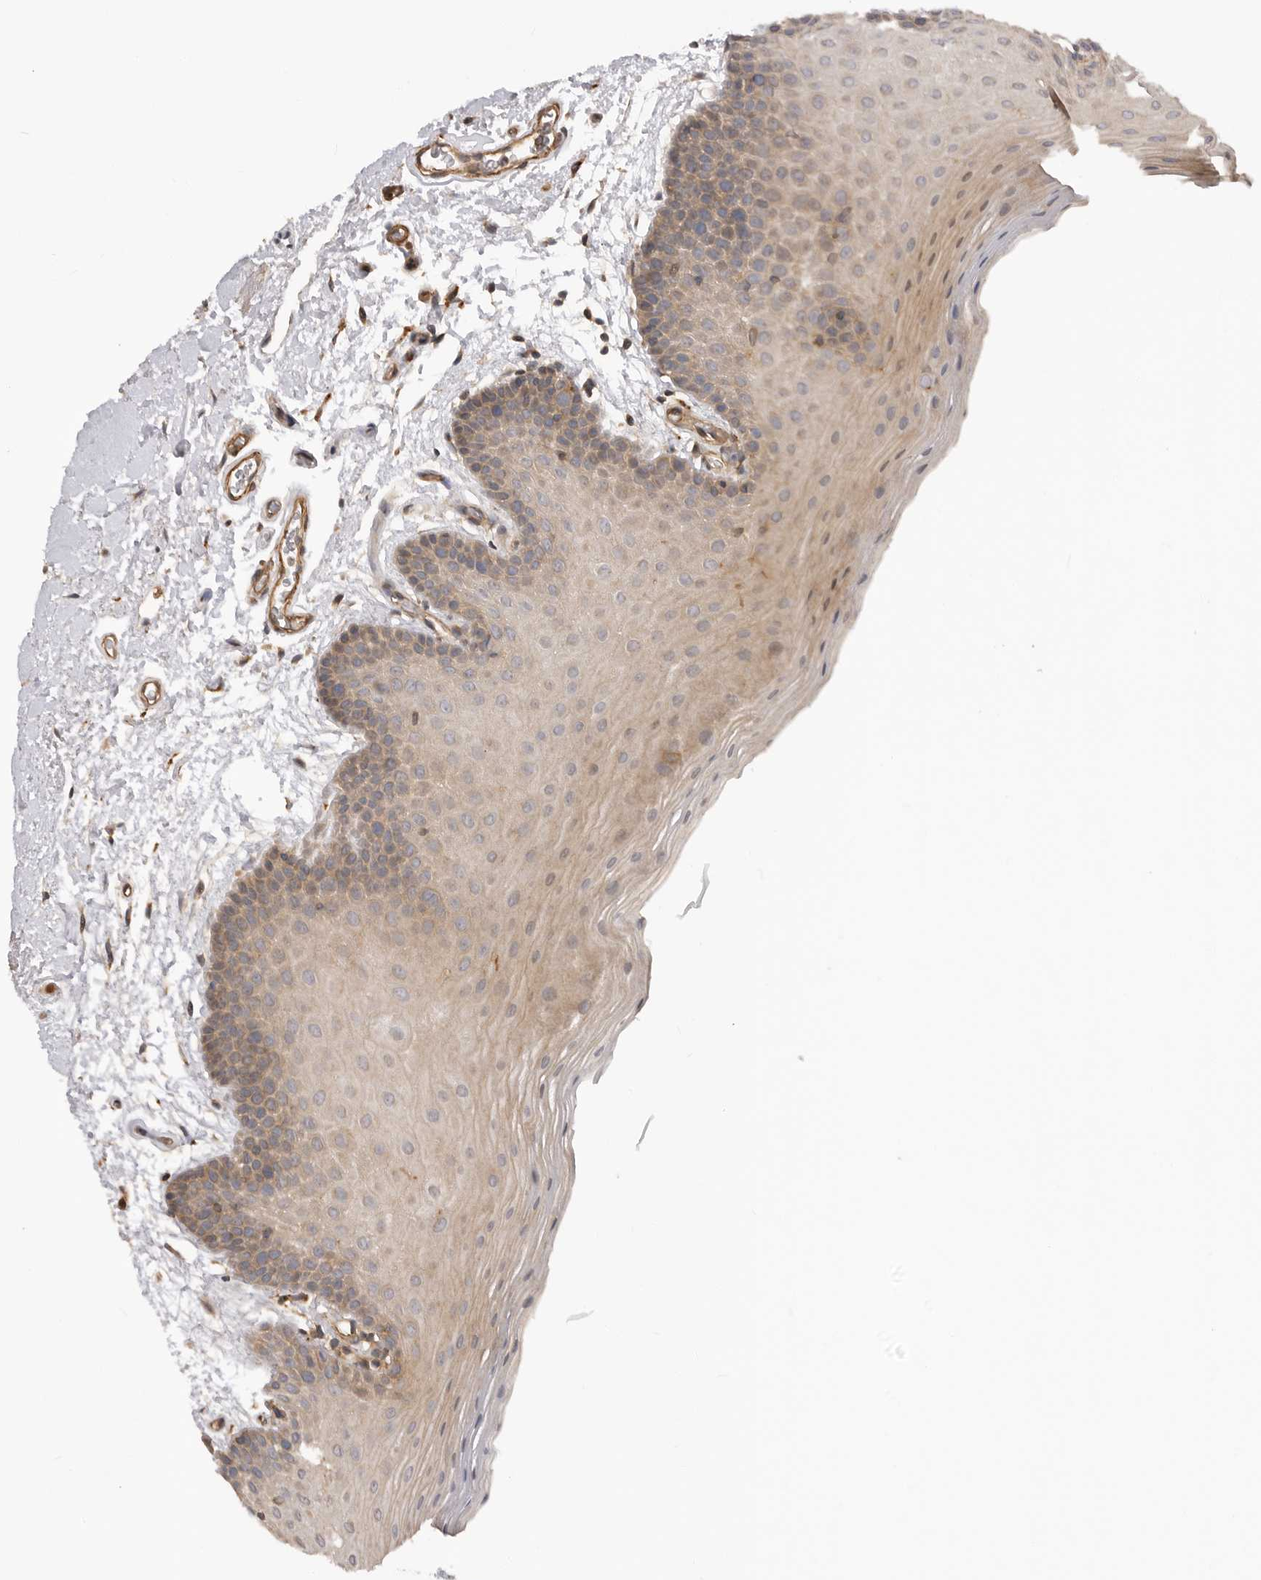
{"staining": {"intensity": "moderate", "quantity": "25%-75%", "location": "cytoplasmic/membranous"}, "tissue": "oral mucosa", "cell_type": "Squamous epithelial cells", "image_type": "normal", "snomed": [{"axis": "morphology", "description": "Normal tissue, NOS"}, {"axis": "topography", "description": "Oral tissue"}], "caption": "Immunohistochemical staining of unremarkable oral mucosa exhibits medium levels of moderate cytoplasmic/membranous positivity in approximately 25%-75% of squamous epithelial cells. The protein of interest is stained brown, and the nuclei are stained in blue (DAB (3,3'-diaminobenzidine) IHC with brightfield microscopy, high magnification).", "gene": "TRIM56", "patient": {"sex": "male", "age": 62}}